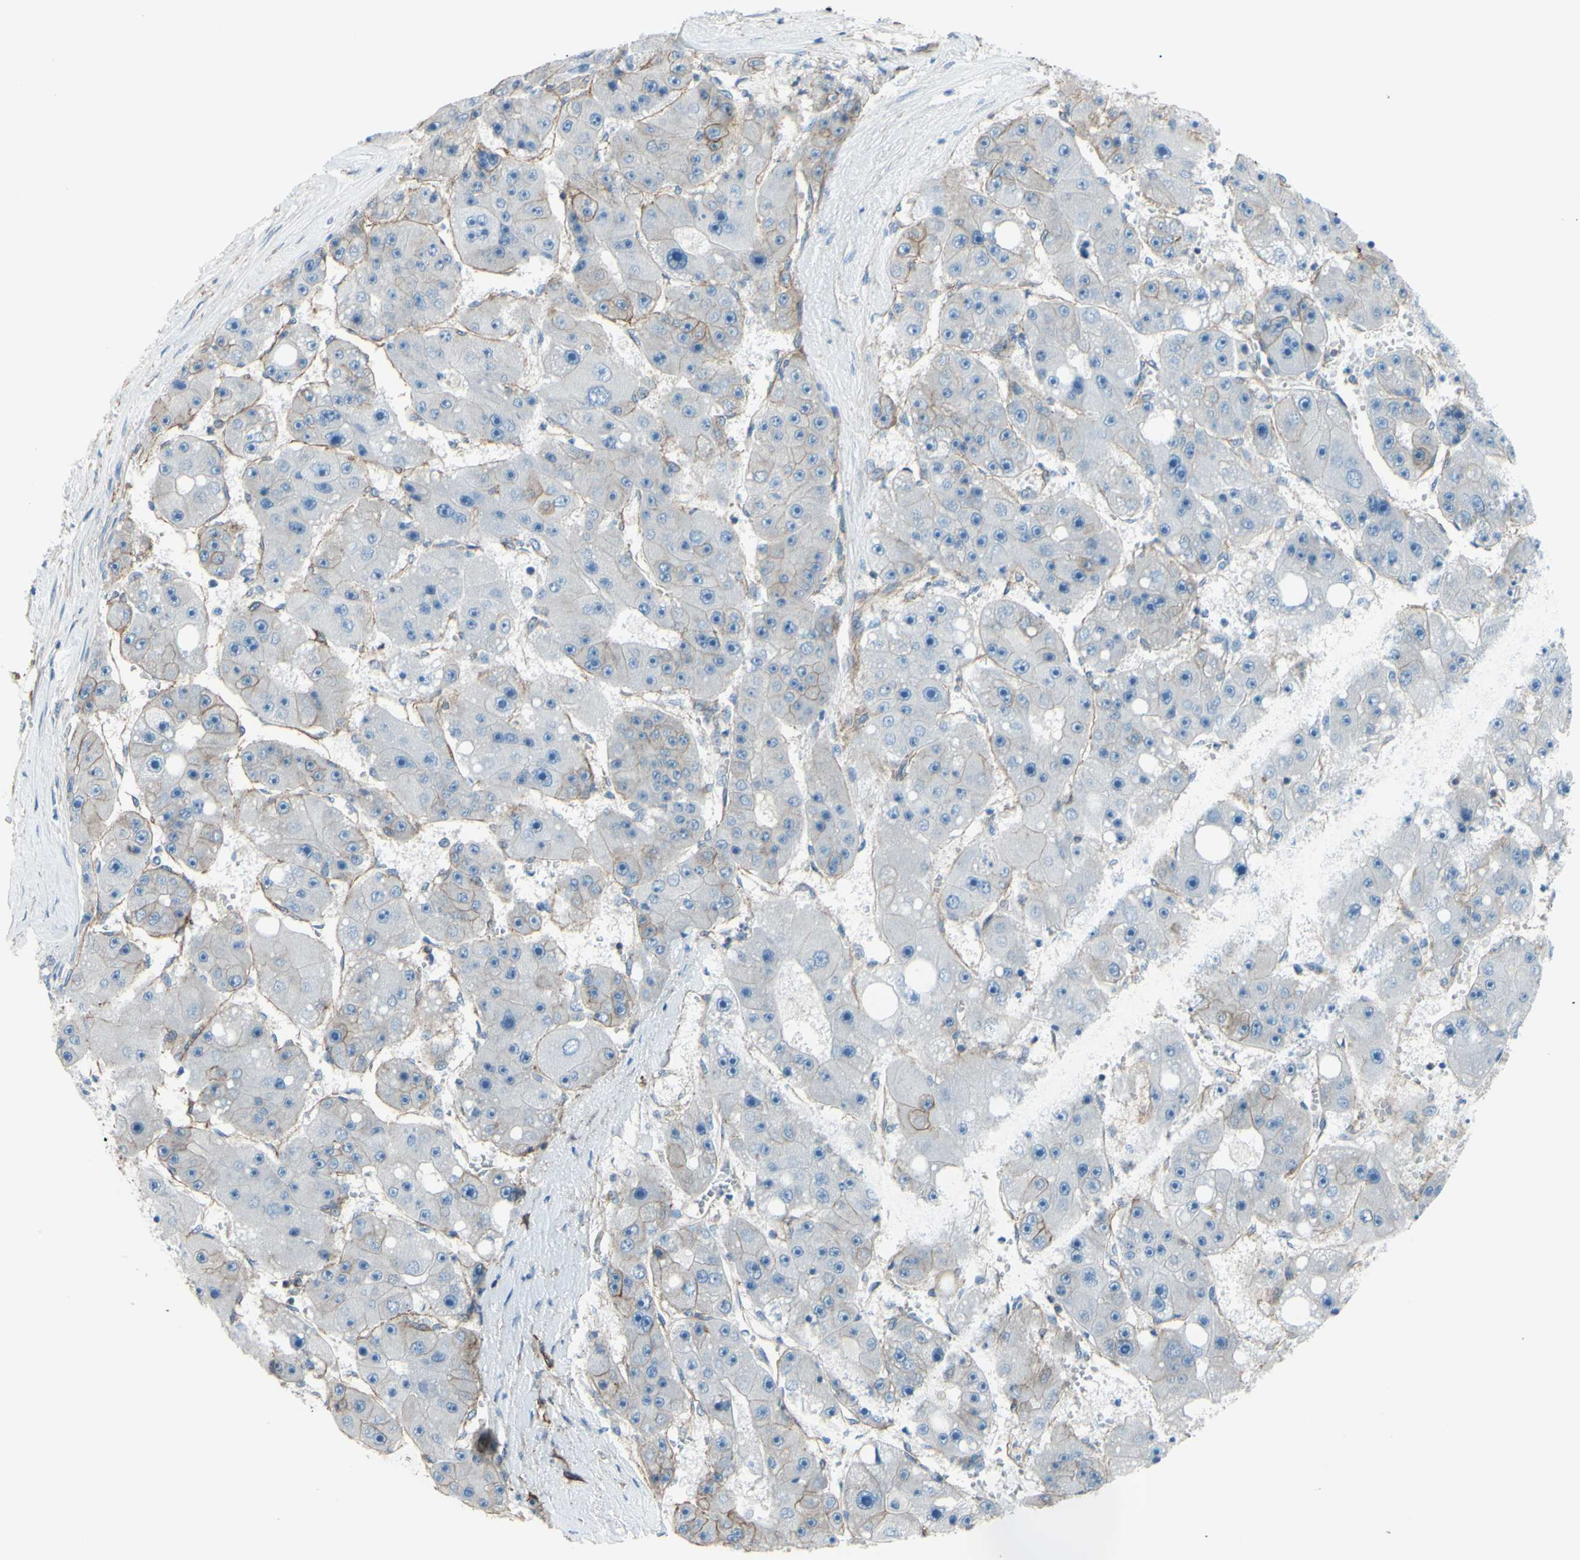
{"staining": {"intensity": "negative", "quantity": "none", "location": "none"}, "tissue": "liver cancer", "cell_type": "Tumor cells", "image_type": "cancer", "snomed": [{"axis": "morphology", "description": "Carcinoma, Hepatocellular, NOS"}, {"axis": "topography", "description": "Liver"}], "caption": "Human hepatocellular carcinoma (liver) stained for a protein using immunohistochemistry shows no staining in tumor cells.", "gene": "ADD1", "patient": {"sex": "female", "age": 61}}